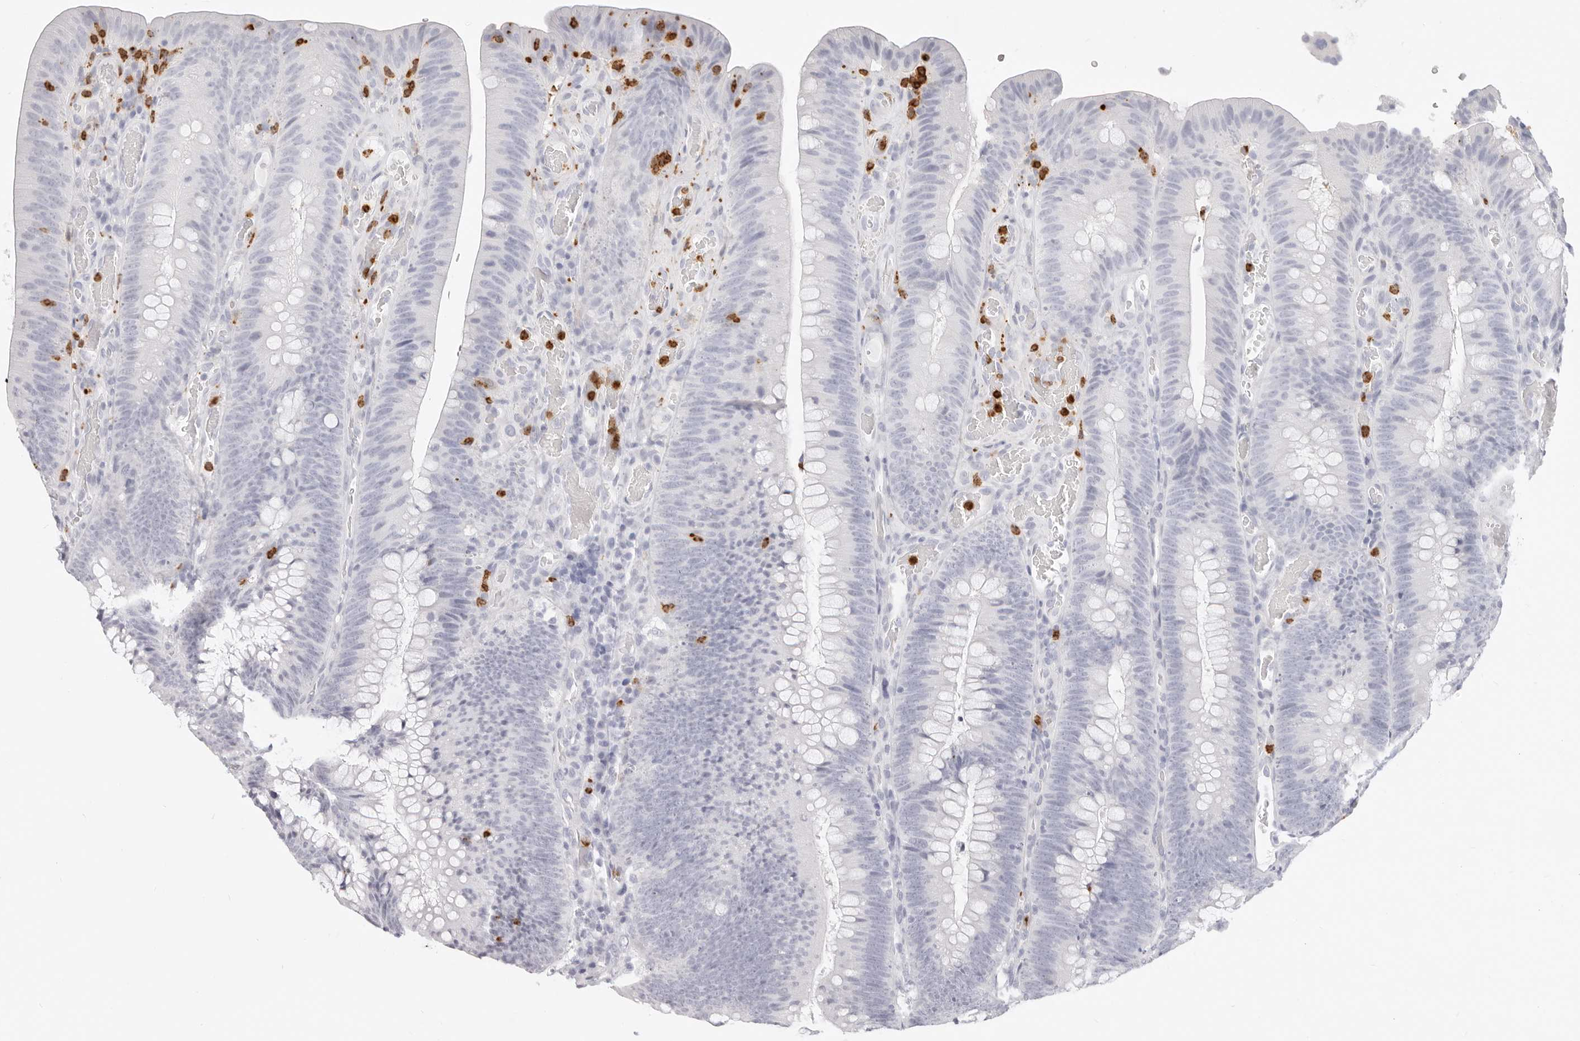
{"staining": {"intensity": "negative", "quantity": "none", "location": "none"}, "tissue": "colorectal cancer", "cell_type": "Tumor cells", "image_type": "cancer", "snomed": [{"axis": "morphology", "description": "Normal tissue, NOS"}, {"axis": "topography", "description": "Colon"}], "caption": "IHC of human colorectal cancer demonstrates no positivity in tumor cells.", "gene": "CAMP", "patient": {"sex": "female", "age": 82}}